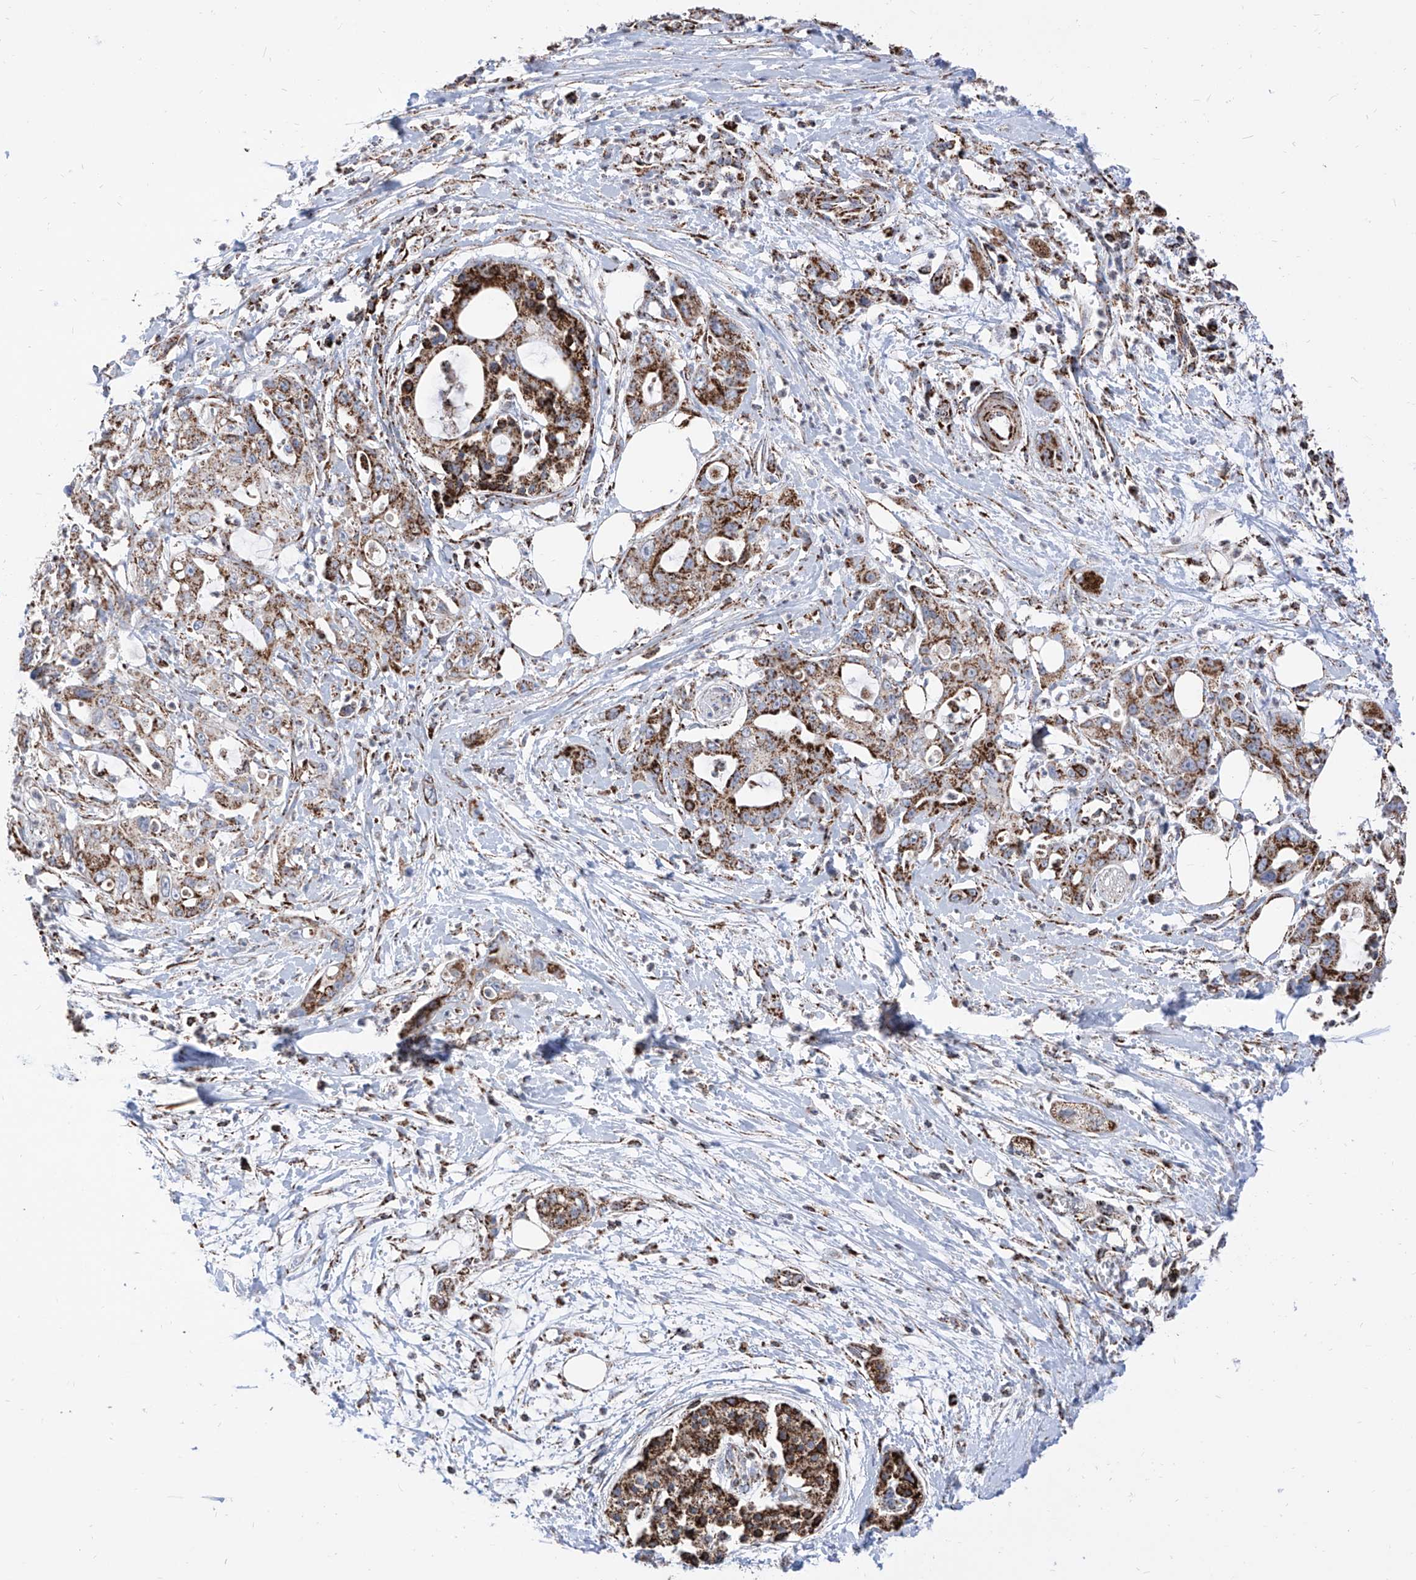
{"staining": {"intensity": "strong", "quantity": "25%-75%", "location": "cytoplasmic/membranous"}, "tissue": "pancreatic cancer", "cell_type": "Tumor cells", "image_type": "cancer", "snomed": [{"axis": "morphology", "description": "Adenocarcinoma, NOS"}, {"axis": "topography", "description": "Pancreas"}], "caption": "Approximately 25%-75% of tumor cells in pancreatic cancer show strong cytoplasmic/membranous protein expression as visualized by brown immunohistochemical staining.", "gene": "COX5B", "patient": {"sex": "male", "age": 68}}